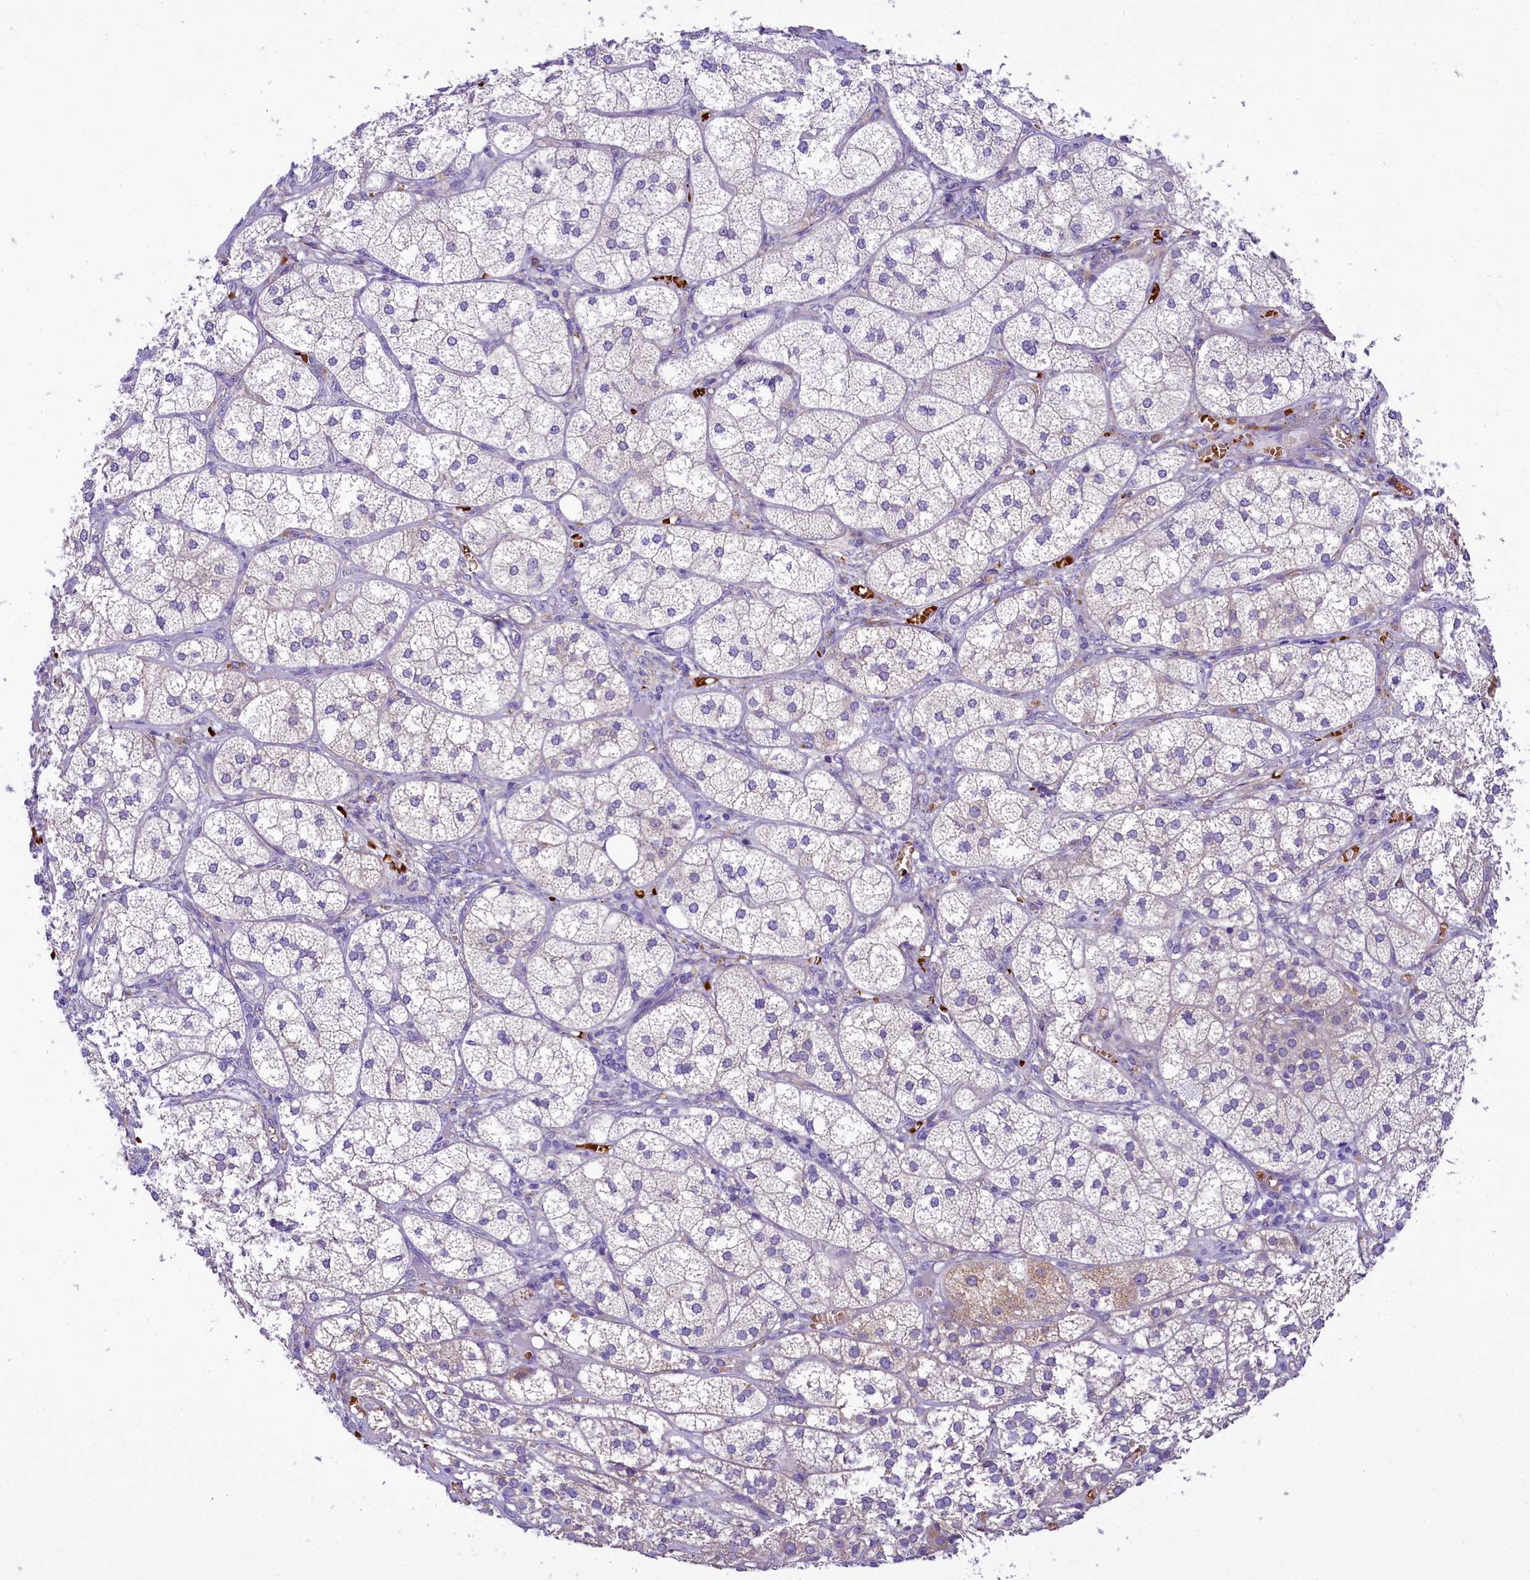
{"staining": {"intensity": "moderate", "quantity": "<25%", "location": "cytoplasmic/membranous"}, "tissue": "adrenal gland", "cell_type": "Glandular cells", "image_type": "normal", "snomed": [{"axis": "morphology", "description": "Normal tissue, NOS"}, {"axis": "topography", "description": "Adrenal gland"}], "caption": "Adrenal gland stained for a protein reveals moderate cytoplasmic/membranous positivity in glandular cells.", "gene": "LARP4", "patient": {"sex": "female", "age": 61}}